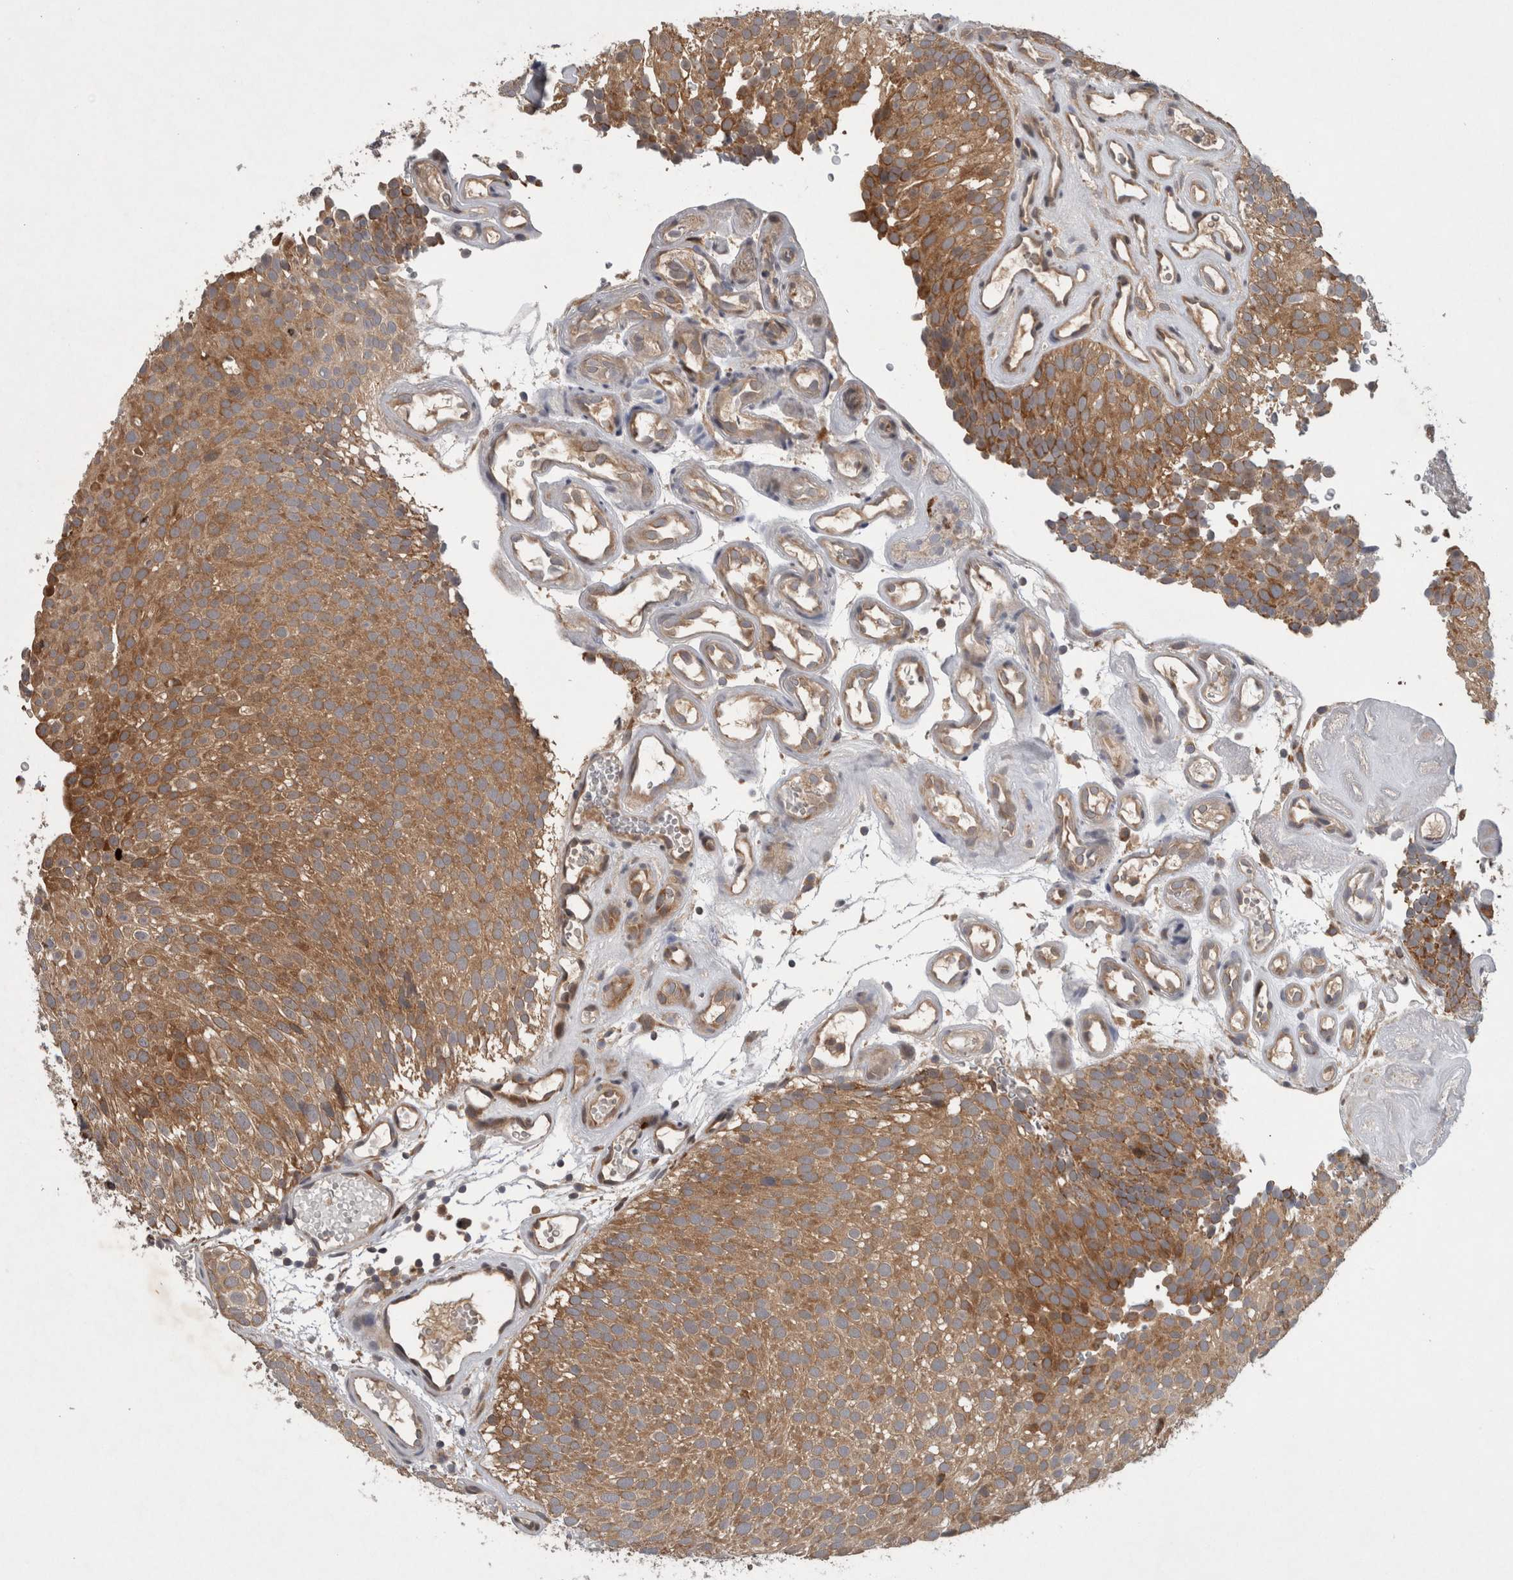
{"staining": {"intensity": "moderate", "quantity": ">75%", "location": "cytoplasmic/membranous"}, "tissue": "urothelial cancer", "cell_type": "Tumor cells", "image_type": "cancer", "snomed": [{"axis": "morphology", "description": "Urothelial carcinoma, Low grade"}, {"axis": "topography", "description": "Urinary bladder"}], "caption": "Brown immunohistochemical staining in human urothelial carcinoma (low-grade) reveals moderate cytoplasmic/membranous positivity in approximately >75% of tumor cells.", "gene": "PDCD2", "patient": {"sex": "male", "age": 78}}